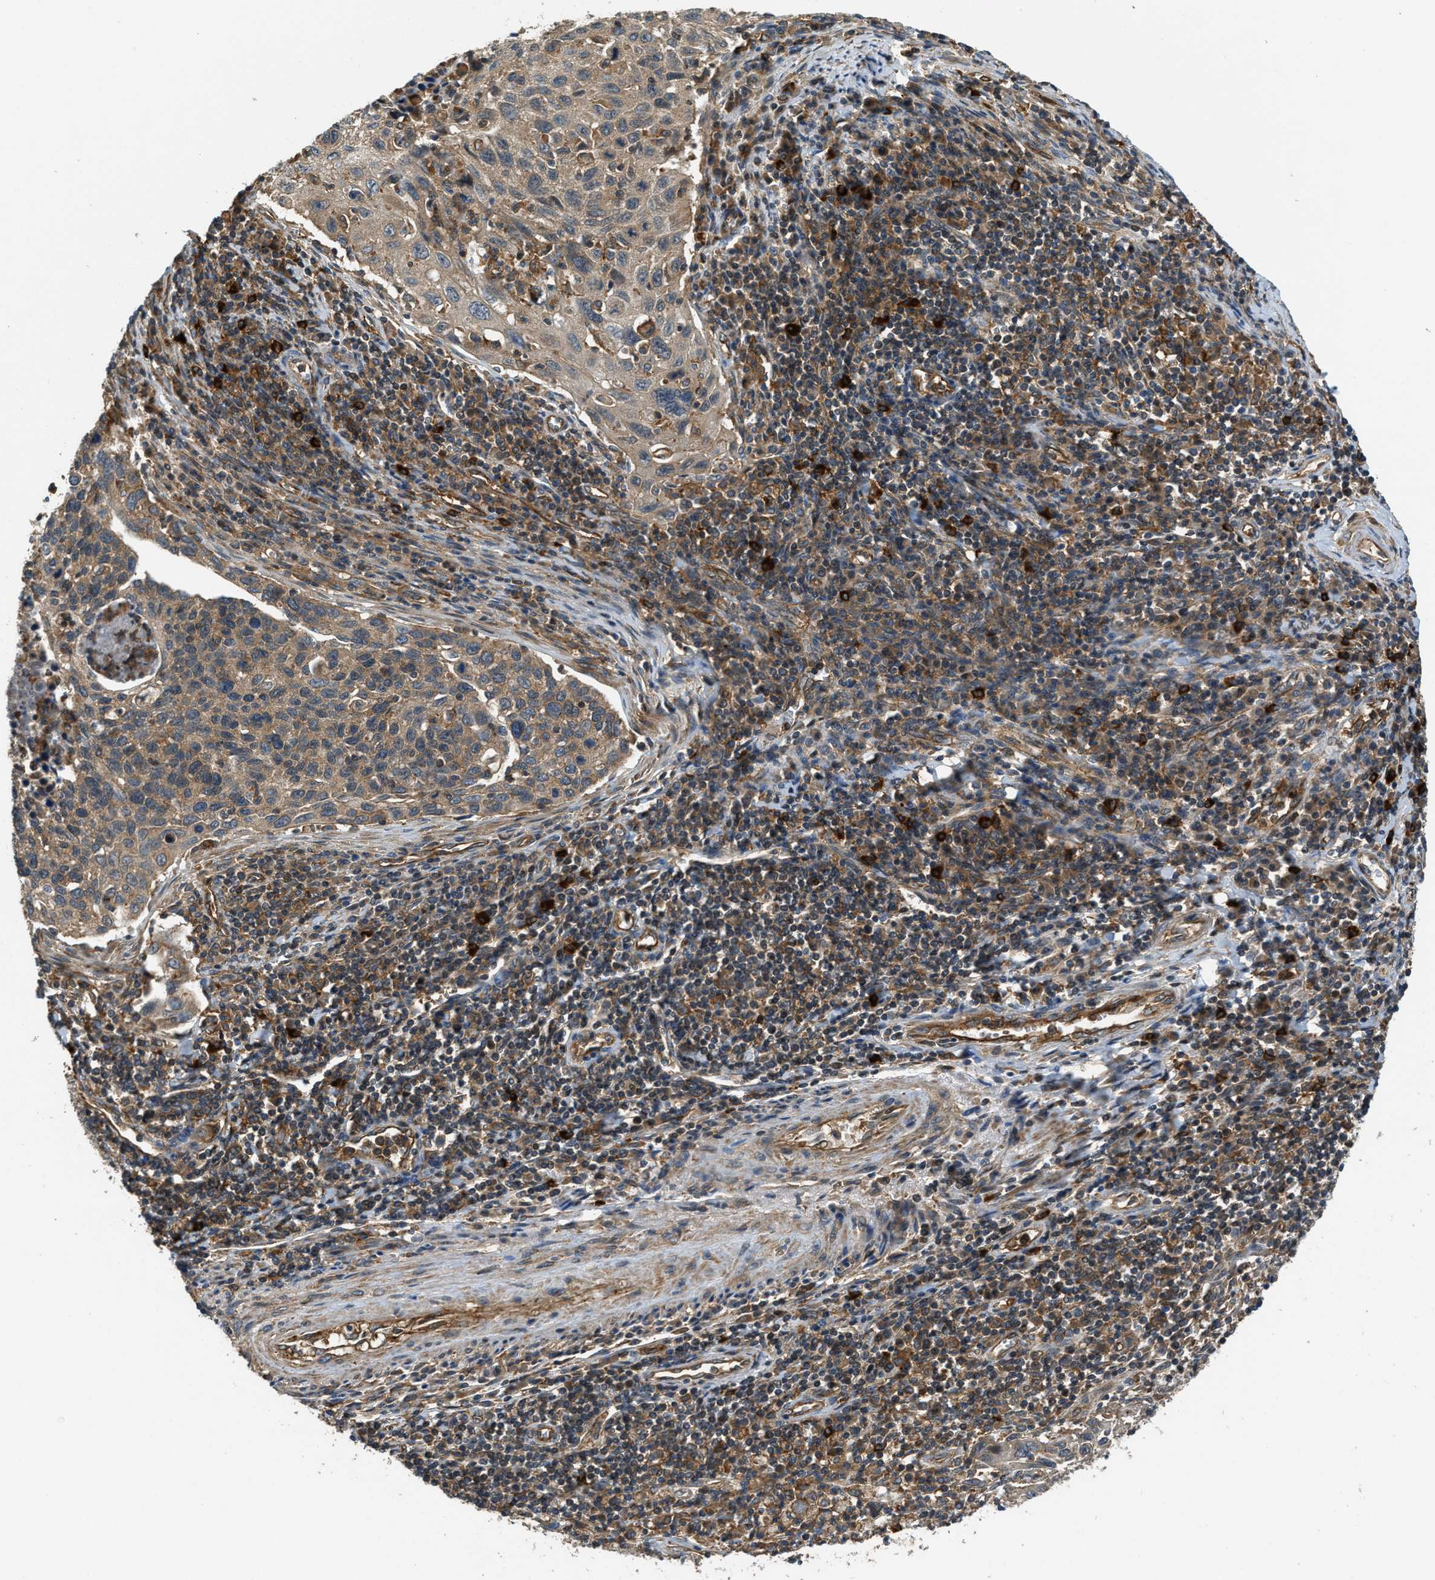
{"staining": {"intensity": "moderate", "quantity": ">75%", "location": "cytoplasmic/membranous"}, "tissue": "cervical cancer", "cell_type": "Tumor cells", "image_type": "cancer", "snomed": [{"axis": "morphology", "description": "Squamous cell carcinoma, NOS"}, {"axis": "topography", "description": "Cervix"}], "caption": "Tumor cells reveal medium levels of moderate cytoplasmic/membranous staining in approximately >75% of cells in human cervical squamous cell carcinoma. (DAB (3,3'-diaminobenzidine) IHC, brown staining for protein, blue staining for nuclei).", "gene": "BAG4", "patient": {"sex": "female", "age": 53}}